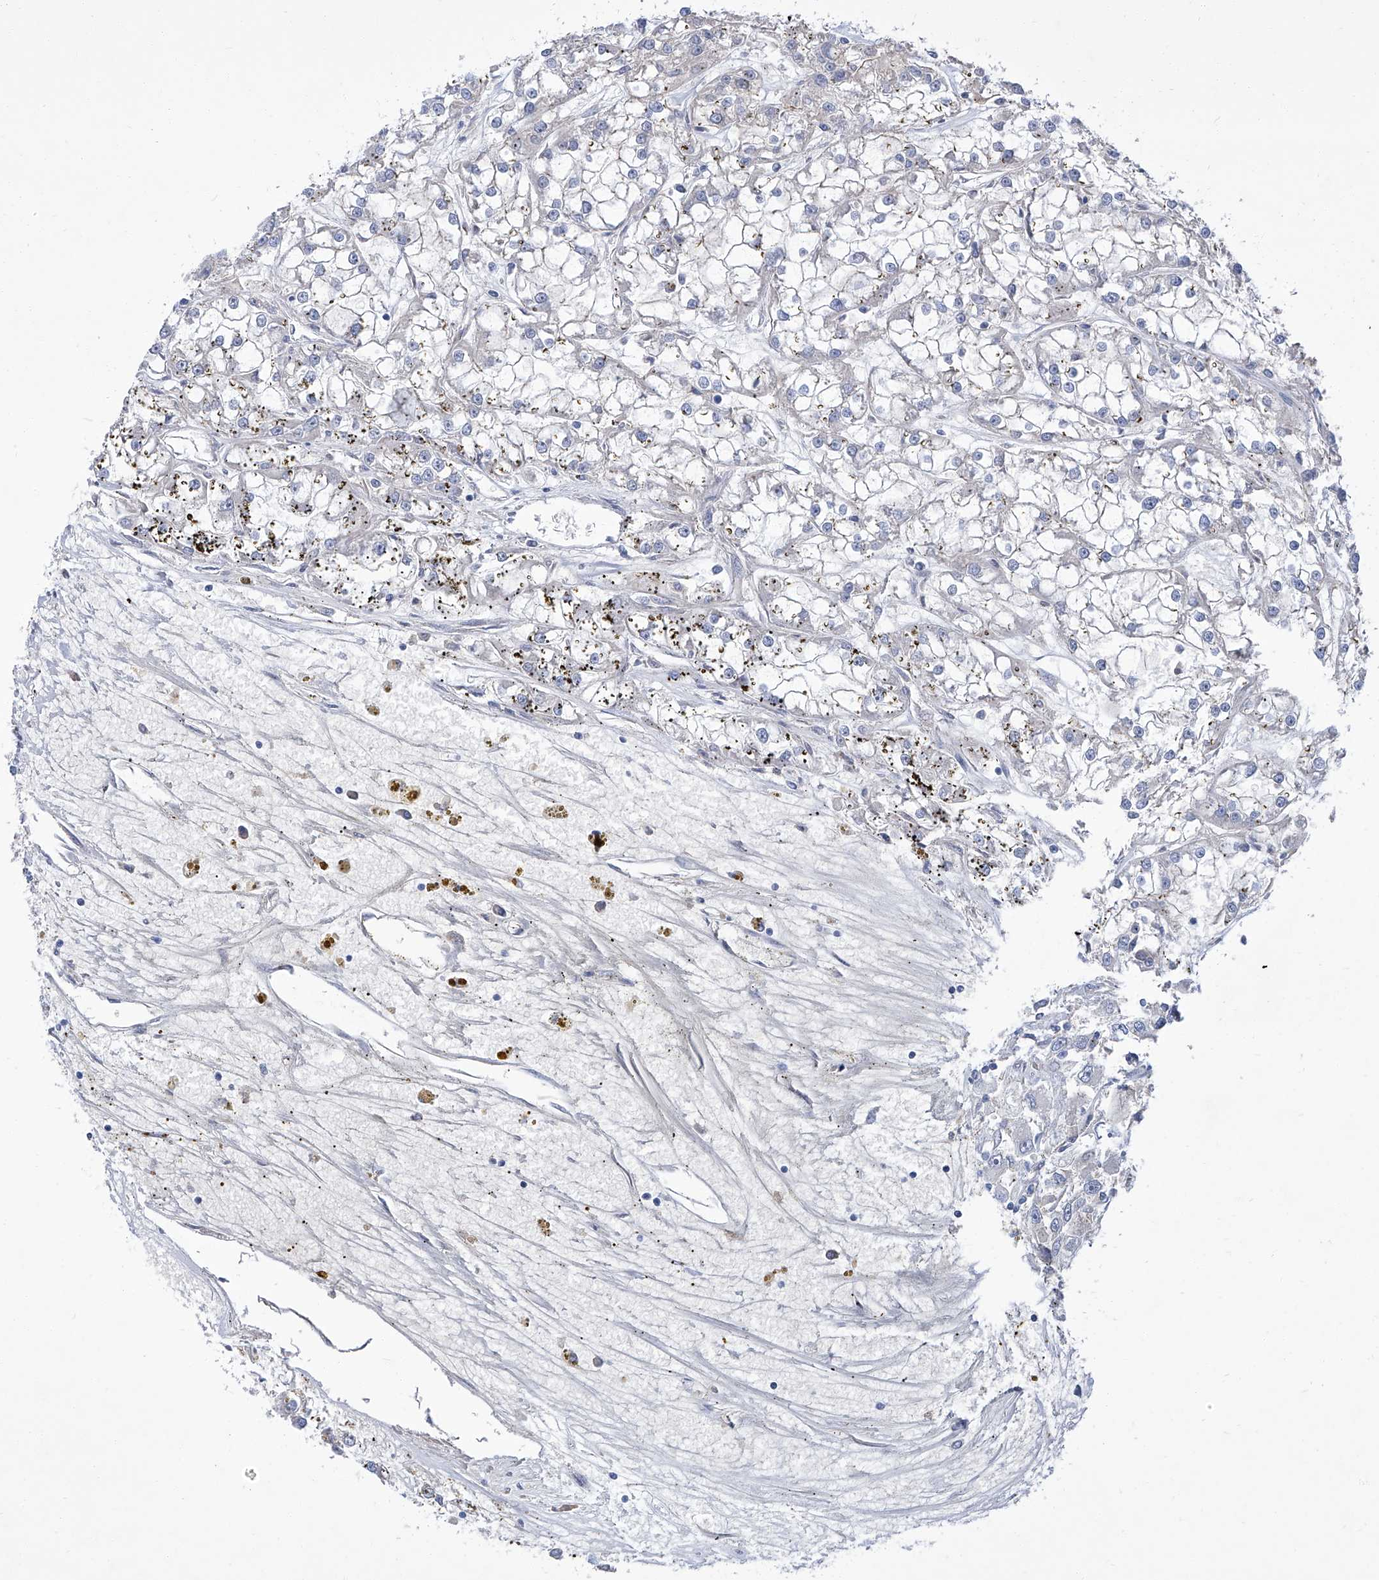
{"staining": {"intensity": "negative", "quantity": "none", "location": "none"}, "tissue": "renal cancer", "cell_type": "Tumor cells", "image_type": "cancer", "snomed": [{"axis": "morphology", "description": "Adenocarcinoma, NOS"}, {"axis": "topography", "description": "Kidney"}], "caption": "Protein analysis of renal cancer (adenocarcinoma) displays no significant staining in tumor cells.", "gene": "PARD3", "patient": {"sex": "female", "age": 52}}